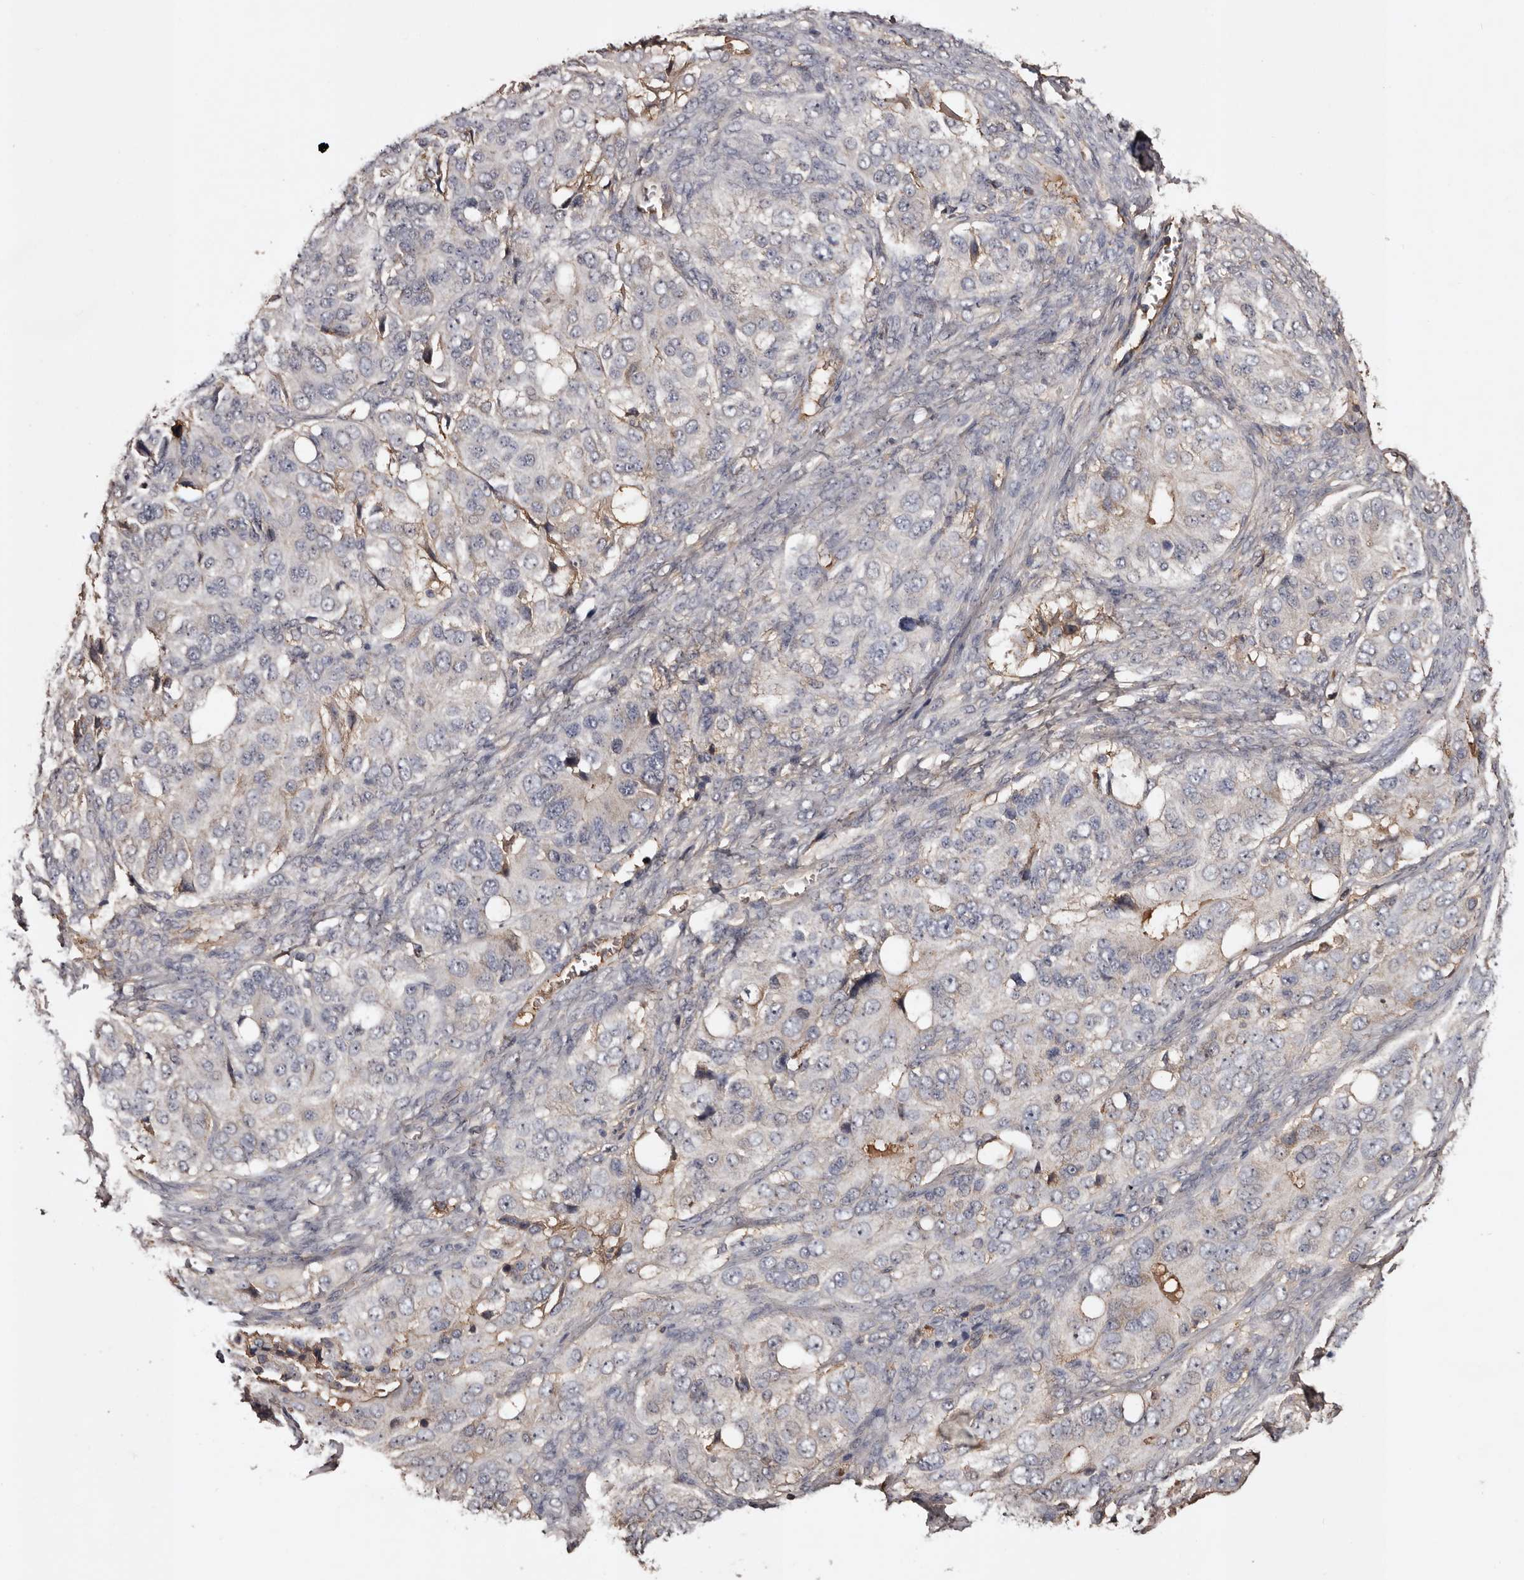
{"staining": {"intensity": "weak", "quantity": "<25%", "location": "cytoplasmic/membranous"}, "tissue": "ovarian cancer", "cell_type": "Tumor cells", "image_type": "cancer", "snomed": [{"axis": "morphology", "description": "Carcinoma, endometroid"}, {"axis": "topography", "description": "Ovary"}], "caption": "An immunohistochemistry image of ovarian cancer (endometroid carcinoma) is shown. There is no staining in tumor cells of ovarian cancer (endometroid carcinoma).", "gene": "CYP1B1", "patient": {"sex": "female", "age": 51}}